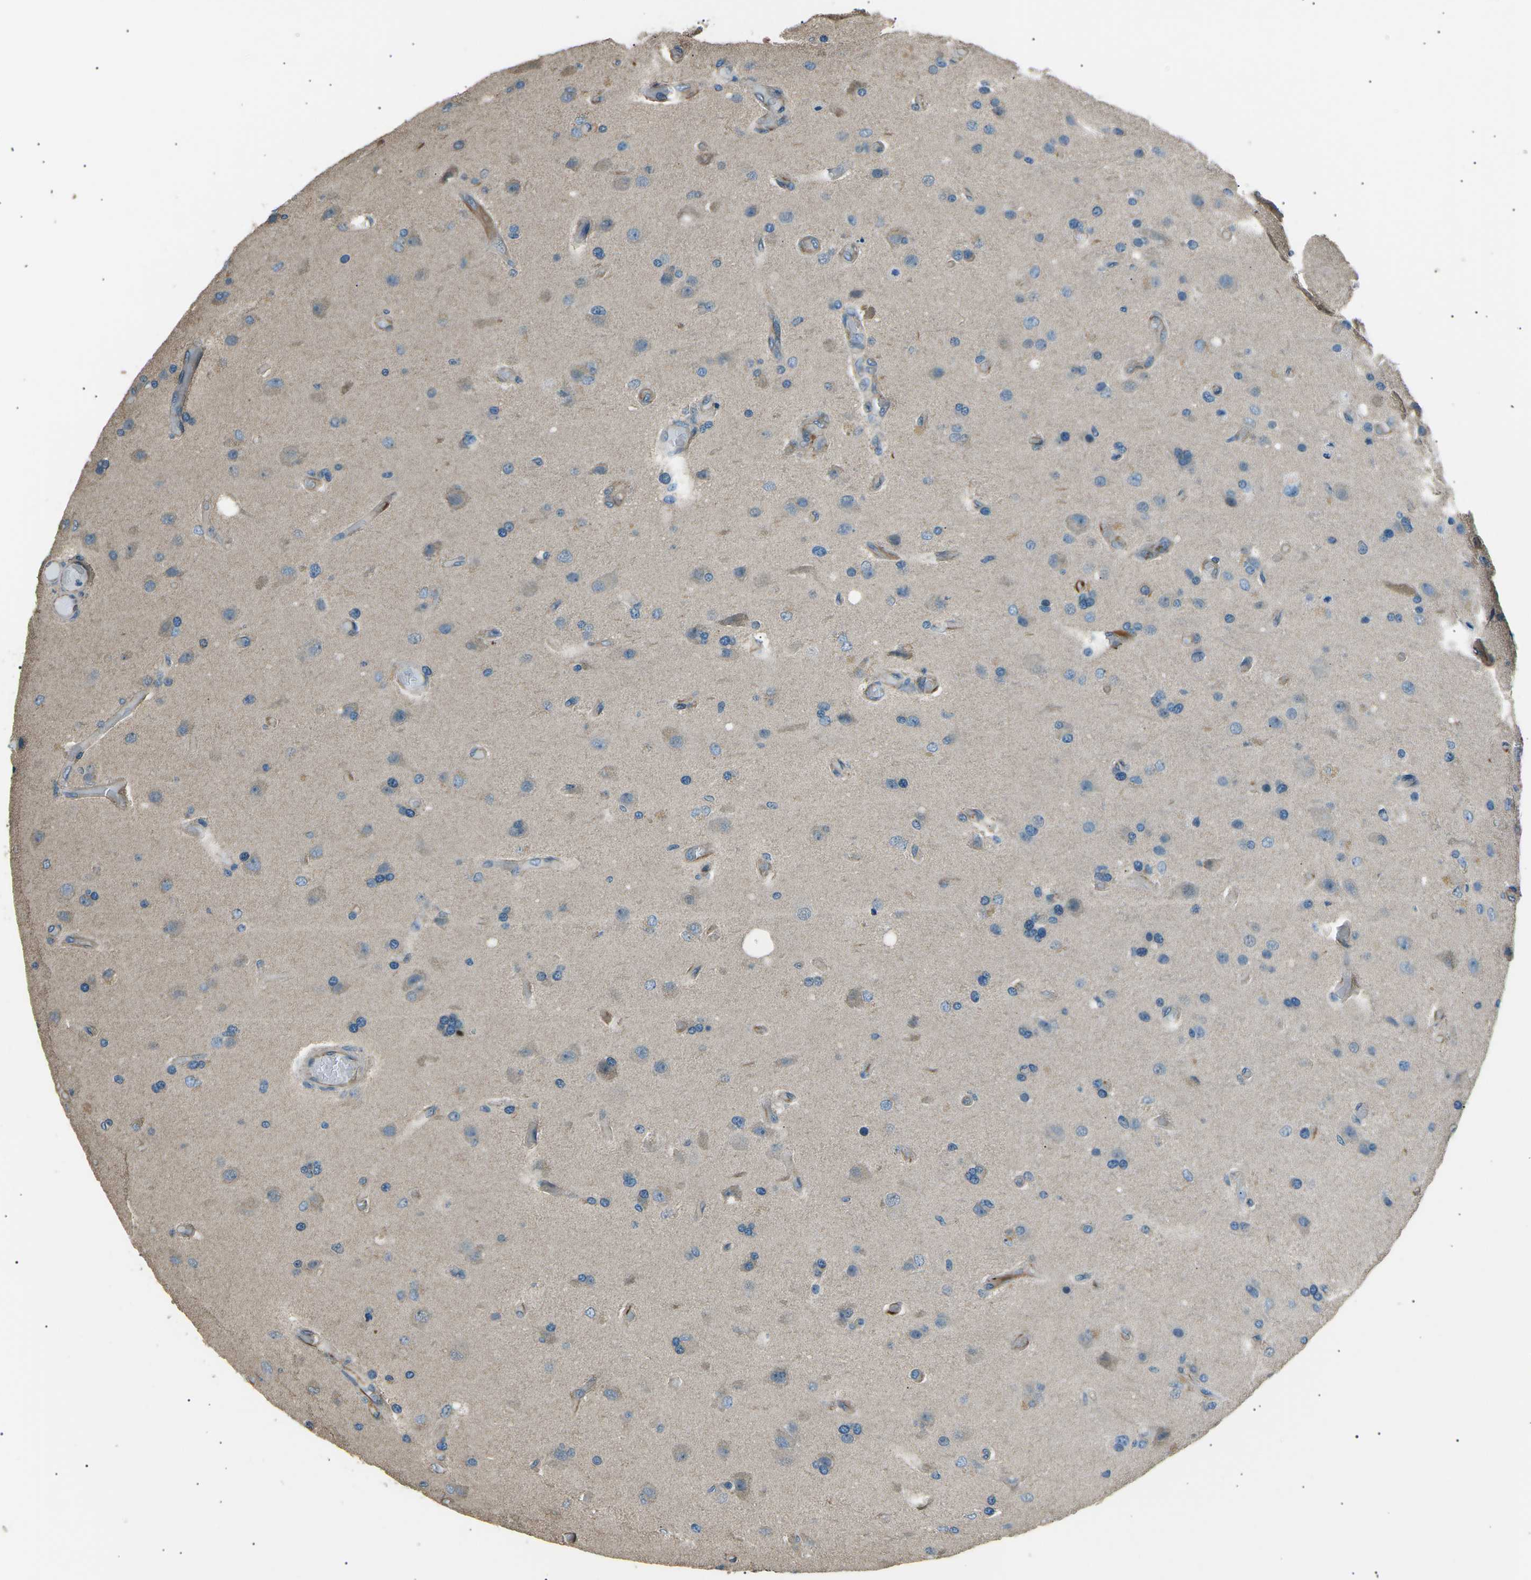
{"staining": {"intensity": "weak", "quantity": "<25%", "location": "cytoplasmic/membranous"}, "tissue": "glioma", "cell_type": "Tumor cells", "image_type": "cancer", "snomed": [{"axis": "morphology", "description": "Normal tissue, NOS"}, {"axis": "morphology", "description": "Glioma, malignant, High grade"}, {"axis": "topography", "description": "Cerebral cortex"}], "caption": "IHC of malignant high-grade glioma reveals no positivity in tumor cells.", "gene": "SLK", "patient": {"sex": "male", "age": 77}}